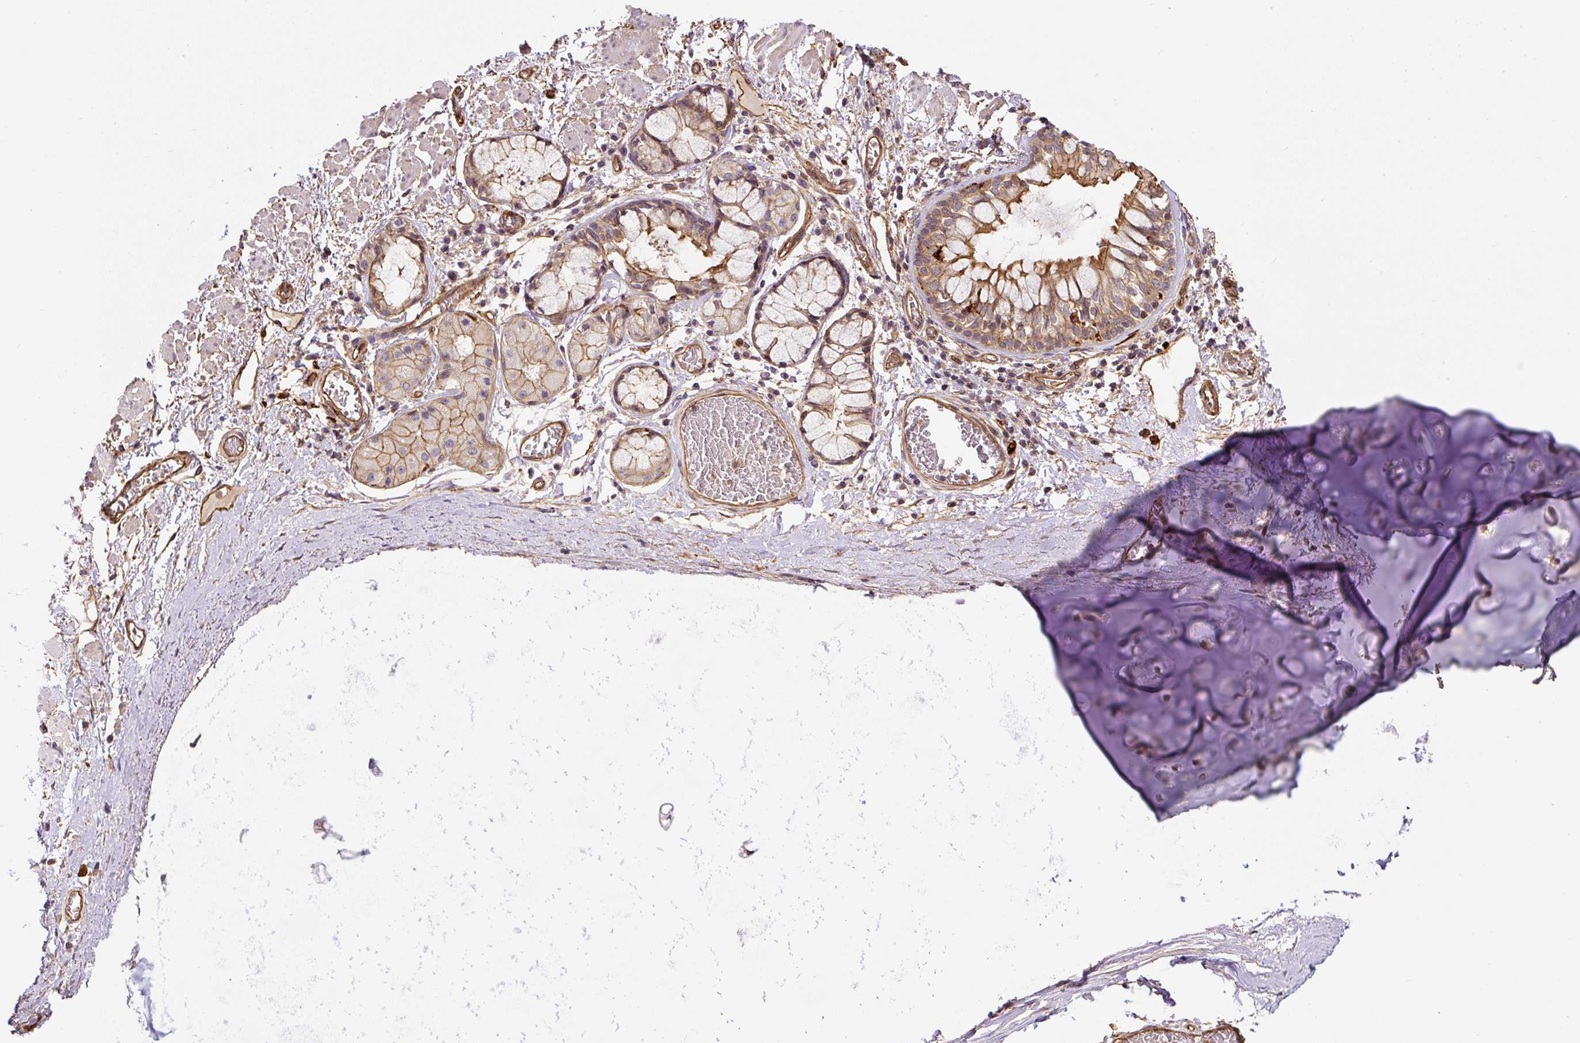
{"staining": {"intensity": "moderate", "quantity": "<25%", "location": "cytoplasmic/membranous"}, "tissue": "adipose tissue", "cell_type": "Adipocytes", "image_type": "normal", "snomed": [{"axis": "morphology", "description": "Normal tissue, NOS"}, {"axis": "morphology", "description": "Degeneration, NOS"}, {"axis": "topography", "description": "Cartilage tissue"}, {"axis": "topography", "description": "Lung"}], "caption": "Immunohistochemical staining of normal human adipose tissue exhibits <25% levels of moderate cytoplasmic/membranous protein staining in about <25% of adipocytes. (Brightfield microscopy of DAB IHC at high magnification).", "gene": "B3GALT5", "patient": {"sex": "female", "age": 61}}